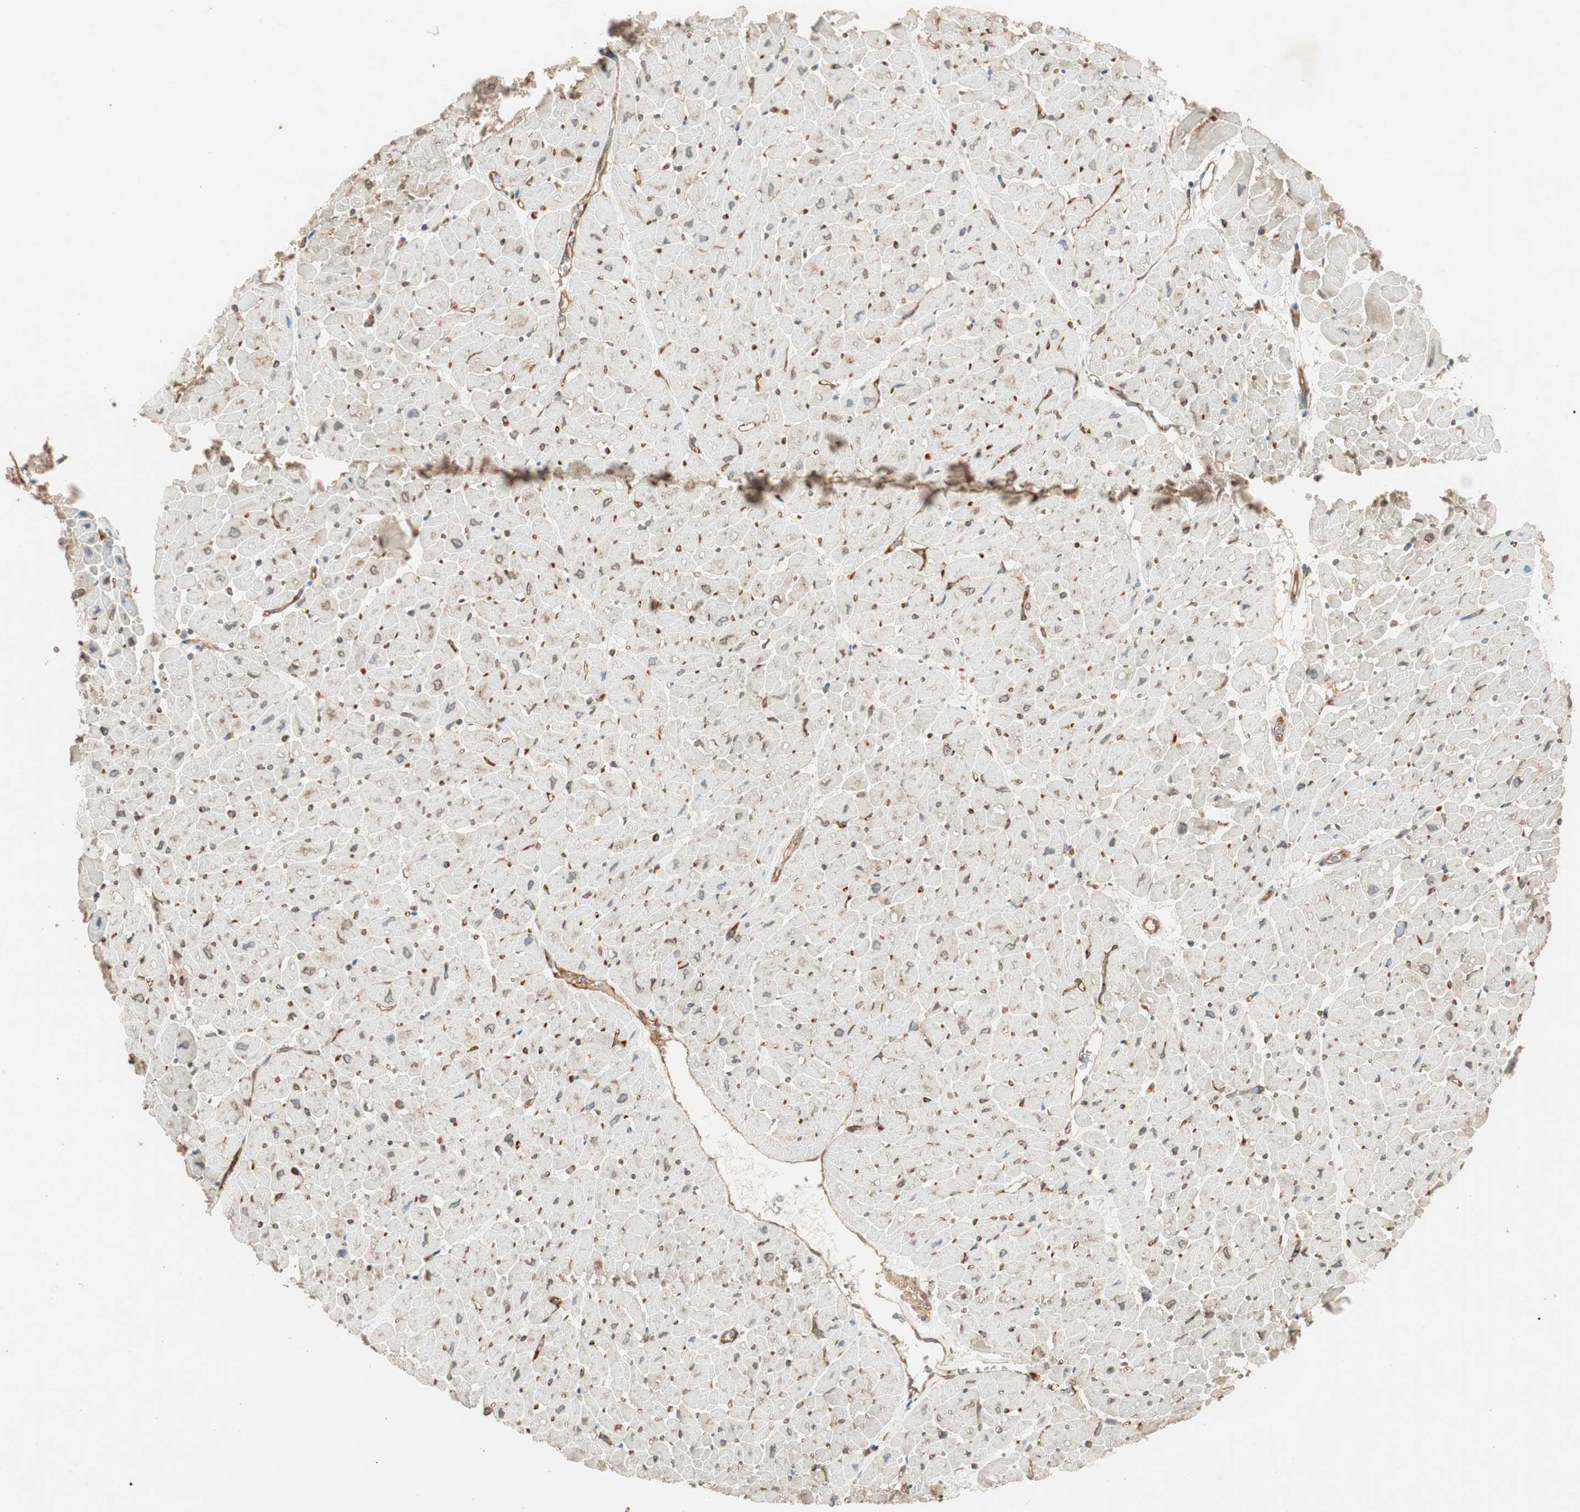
{"staining": {"intensity": "weak", "quantity": "<25%", "location": "cytoplasmic/membranous"}, "tissue": "heart muscle", "cell_type": "Cardiomyocytes", "image_type": "normal", "snomed": [{"axis": "morphology", "description": "Normal tissue, NOS"}, {"axis": "topography", "description": "Heart"}], "caption": "Image shows no protein staining in cardiomyocytes of normal heart muscle. (DAB IHC, high magnification).", "gene": "BTN3A3", "patient": {"sex": "male", "age": 45}}